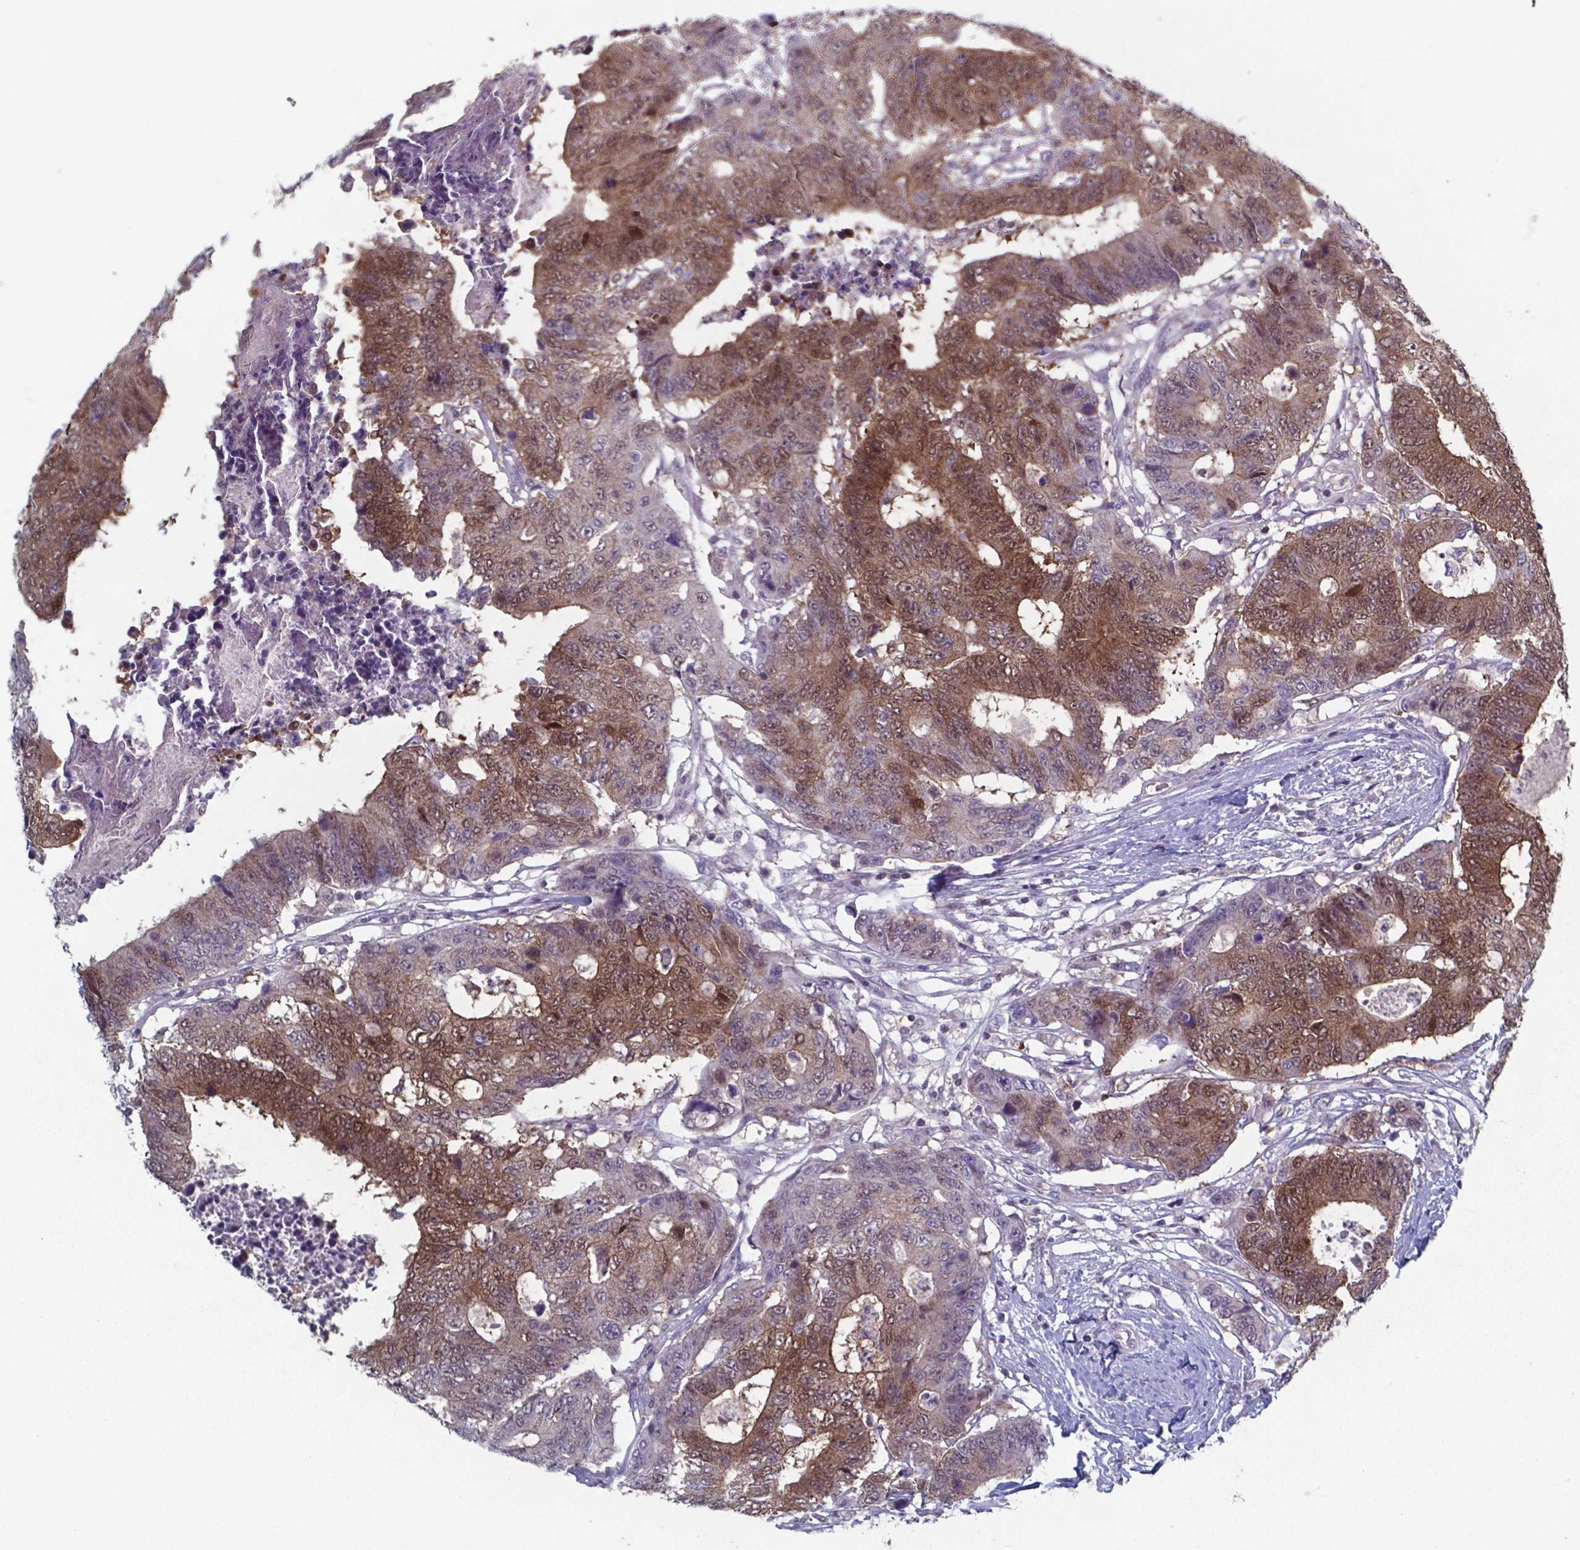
{"staining": {"intensity": "moderate", "quantity": "25%-75%", "location": "cytoplasmic/membranous,nuclear"}, "tissue": "colorectal cancer", "cell_type": "Tumor cells", "image_type": "cancer", "snomed": [{"axis": "morphology", "description": "Adenocarcinoma, NOS"}, {"axis": "topography", "description": "Colon"}], "caption": "Human adenocarcinoma (colorectal) stained with a protein marker demonstrates moderate staining in tumor cells.", "gene": "TDP2", "patient": {"sex": "female", "age": 48}}